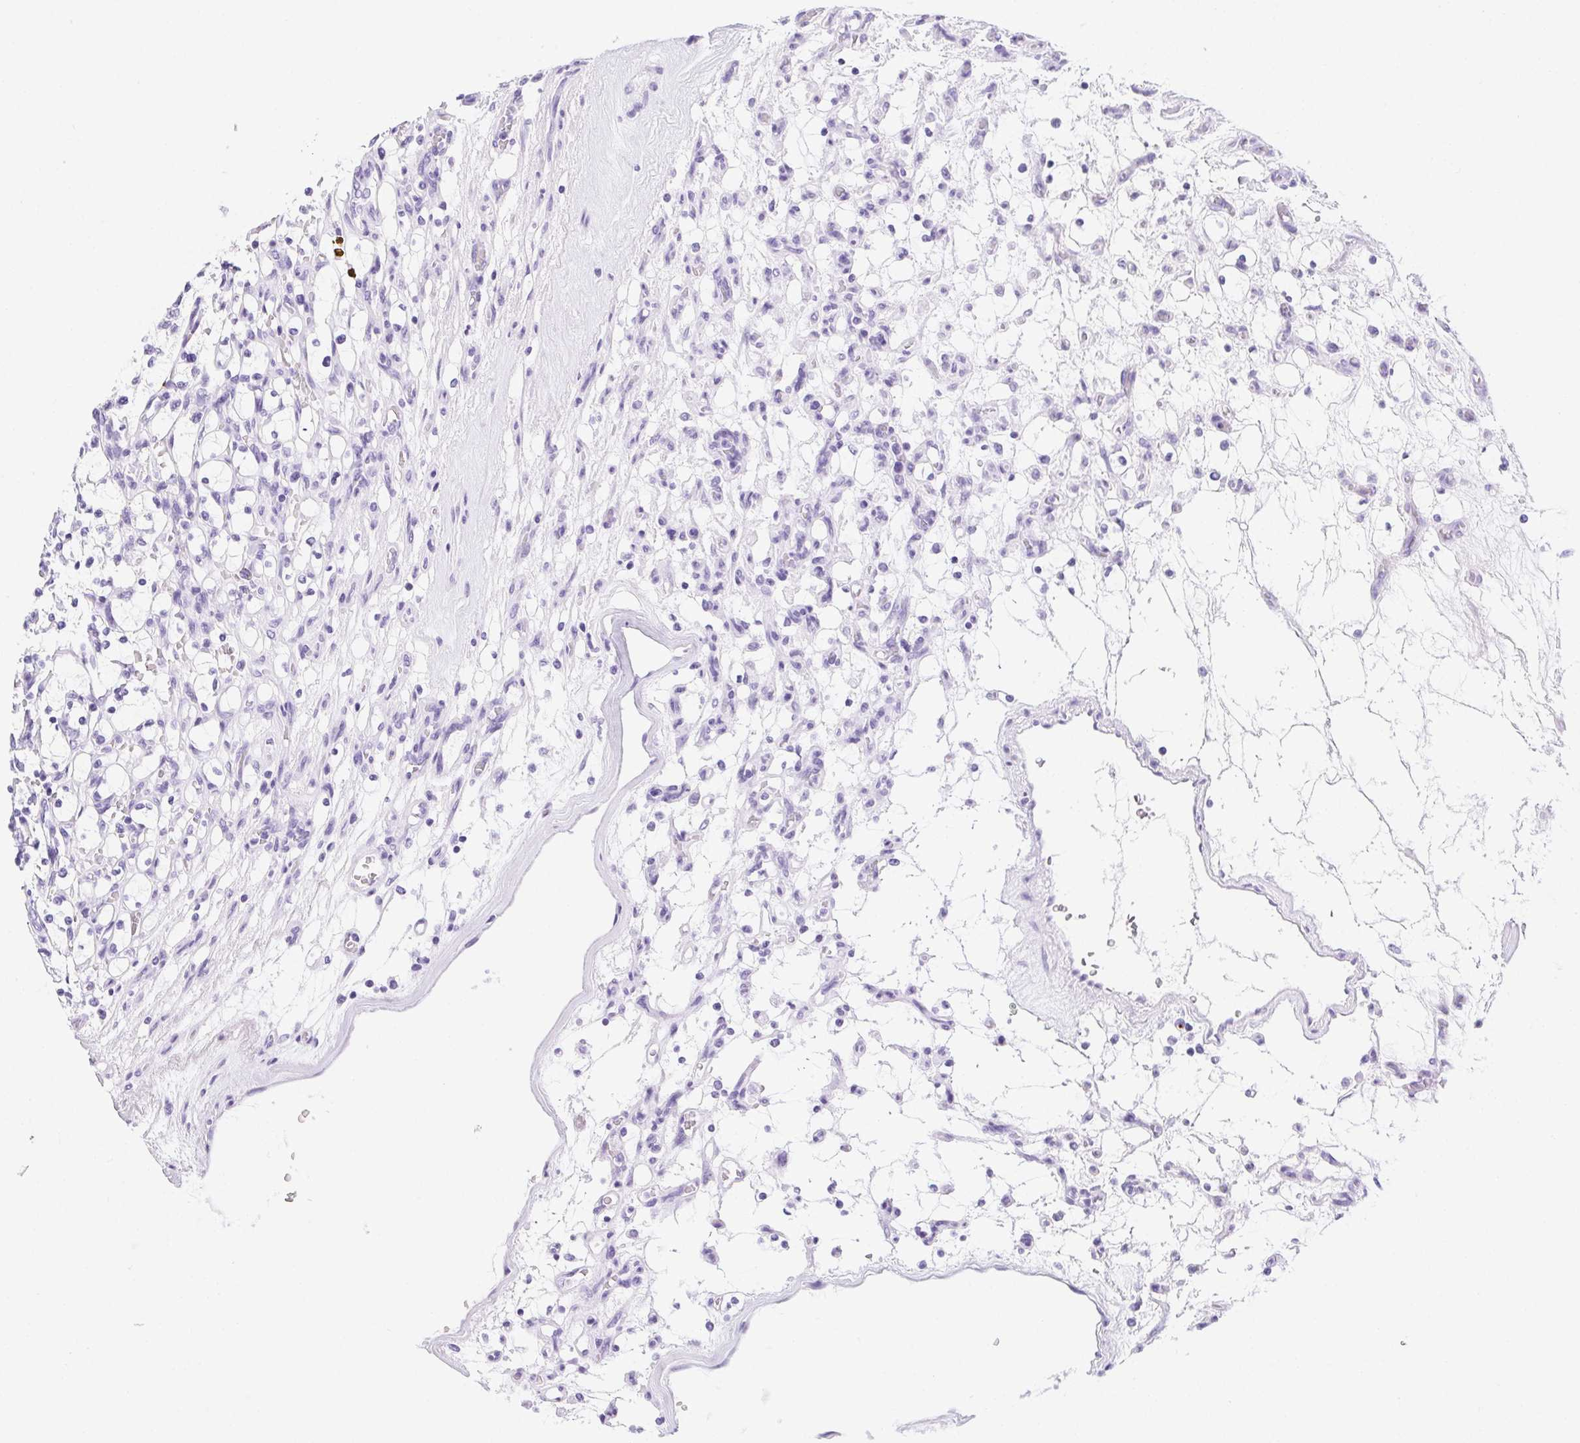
{"staining": {"intensity": "negative", "quantity": "none", "location": "none"}, "tissue": "renal cancer", "cell_type": "Tumor cells", "image_type": "cancer", "snomed": [{"axis": "morphology", "description": "Adenocarcinoma, NOS"}, {"axis": "topography", "description": "Kidney"}], "caption": "A high-resolution image shows IHC staining of renal cancer (adenocarcinoma), which displays no significant staining in tumor cells.", "gene": "PRKAA1", "patient": {"sex": "female", "age": 69}}